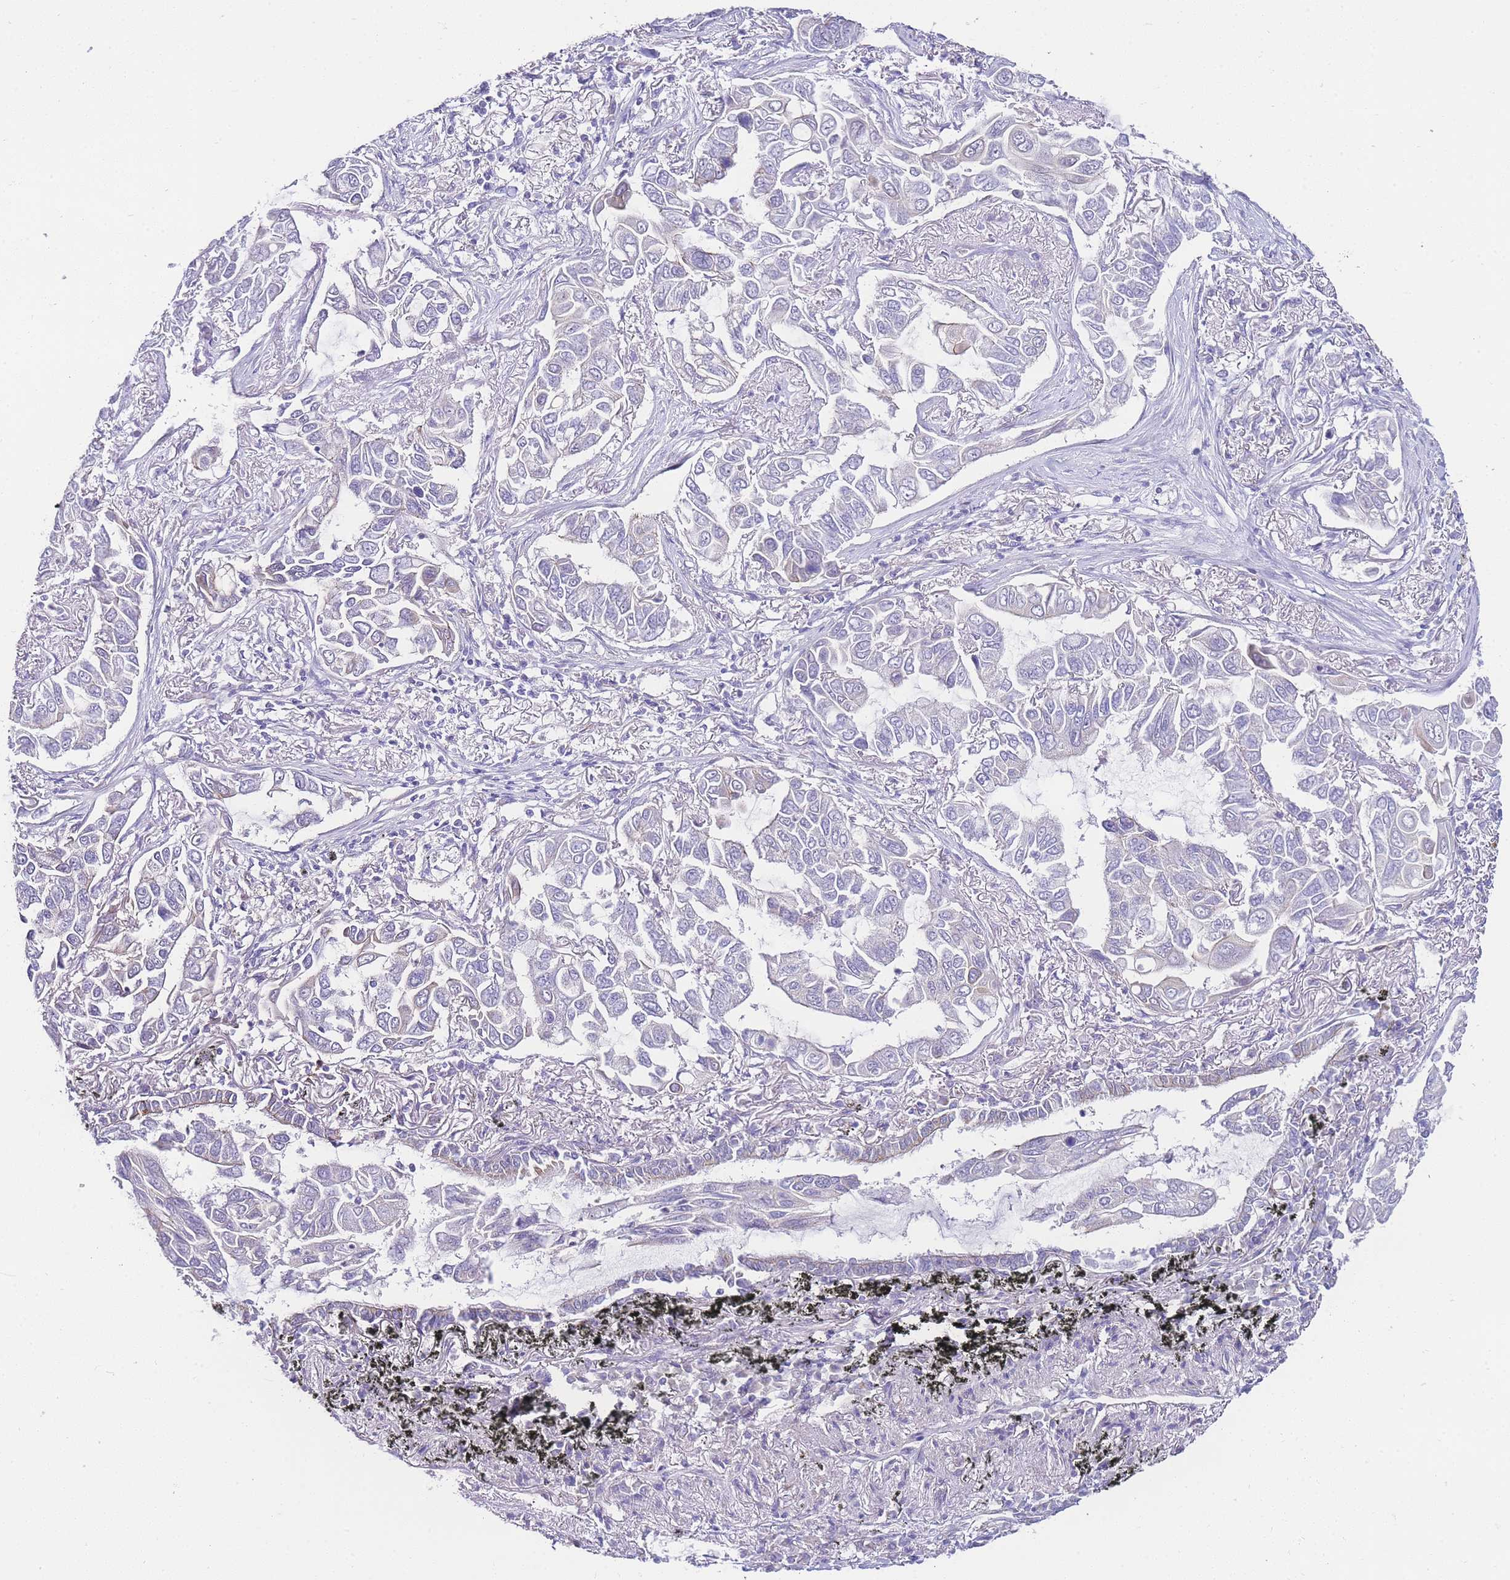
{"staining": {"intensity": "negative", "quantity": "none", "location": "none"}, "tissue": "lung cancer", "cell_type": "Tumor cells", "image_type": "cancer", "snomed": [{"axis": "morphology", "description": "Adenocarcinoma, NOS"}, {"axis": "topography", "description": "Lung"}], "caption": "Immunohistochemistry of adenocarcinoma (lung) demonstrates no staining in tumor cells.", "gene": "PDCD7", "patient": {"sex": "male", "age": 64}}